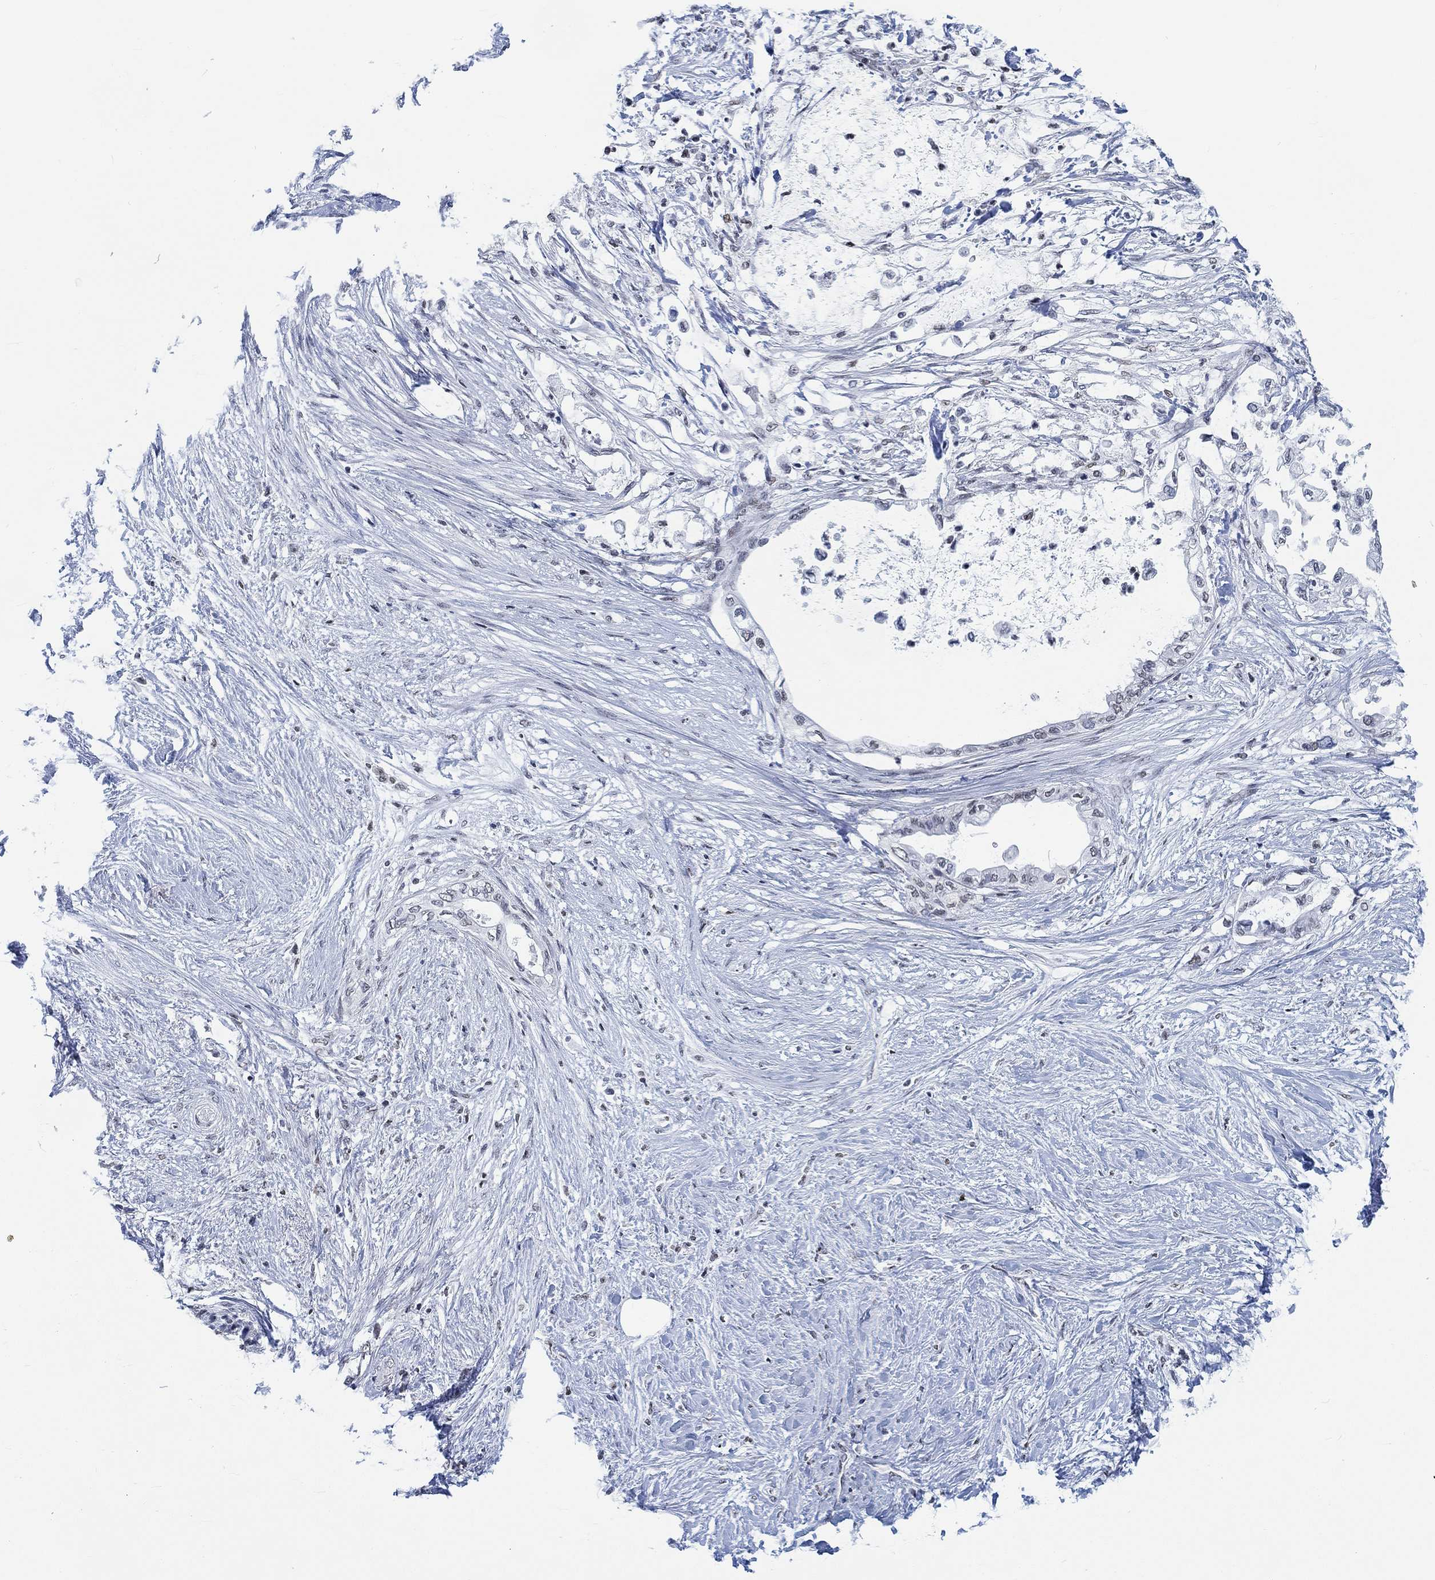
{"staining": {"intensity": "negative", "quantity": "none", "location": "none"}, "tissue": "pancreatic cancer", "cell_type": "Tumor cells", "image_type": "cancer", "snomed": [{"axis": "morphology", "description": "Normal tissue, NOS"}, {"axis": "morphology", "description": "Adenocarcinoma, NOS"}, {"axis": "topography", "description": "Pancreas"}, {"axis": "topography", "description": "Duodenum"}], "caption": "An IHC micrograph of pancreatic adenocarcinoma is shown. There is no staining in tumor cells of pancreatic adenocarcinoma. (DAB immunohistochemistry (IHC), high magnification).", "gene": "KCNH8", "patient": {"sex": "female", "age": 60}}